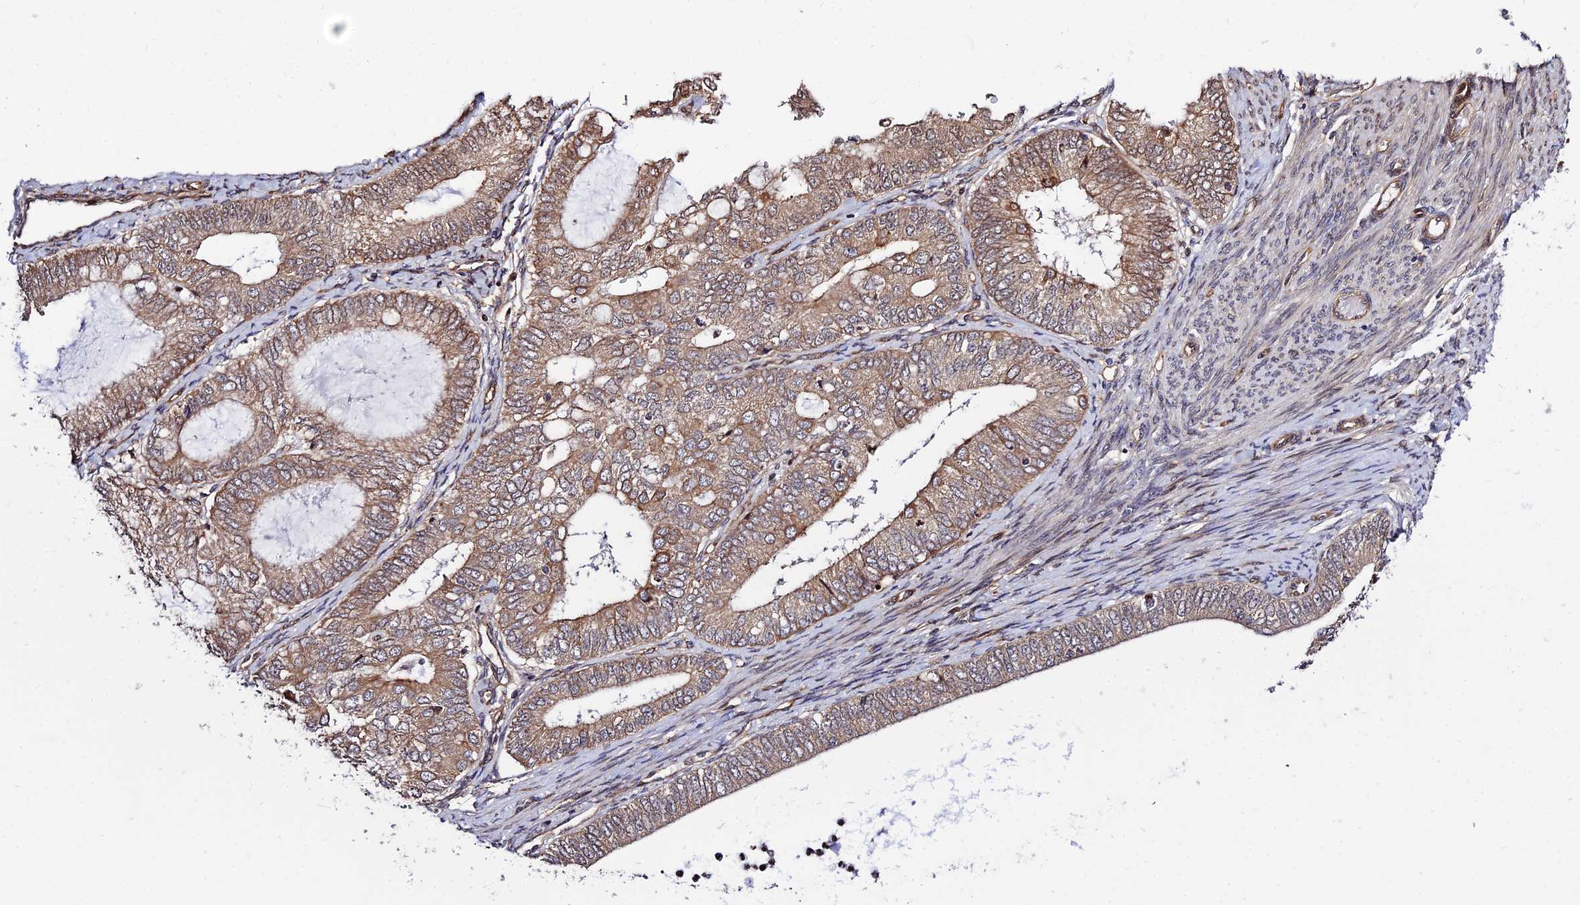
{"staining": {"intensity": "moderate", "quantity": ">75%", "location": "cytoplasmic/membranous"}, "tissue": "endometrial cancer", "cell_type": "Tumor cells", "image_type": "cancer", "snomed": [{"axis": "morphology", "description": "Adenocarcinoma, NOS"}, {"axis": "topography", "description": "Endometrium"}], "caption": "Endometrial cancer stained with a brown dye displays moderate cytoplasmic/membranous positive expression in about >75% of tumor cells.", "gene": "SMG6", "patient": {"sex": "female", "age": 68}}